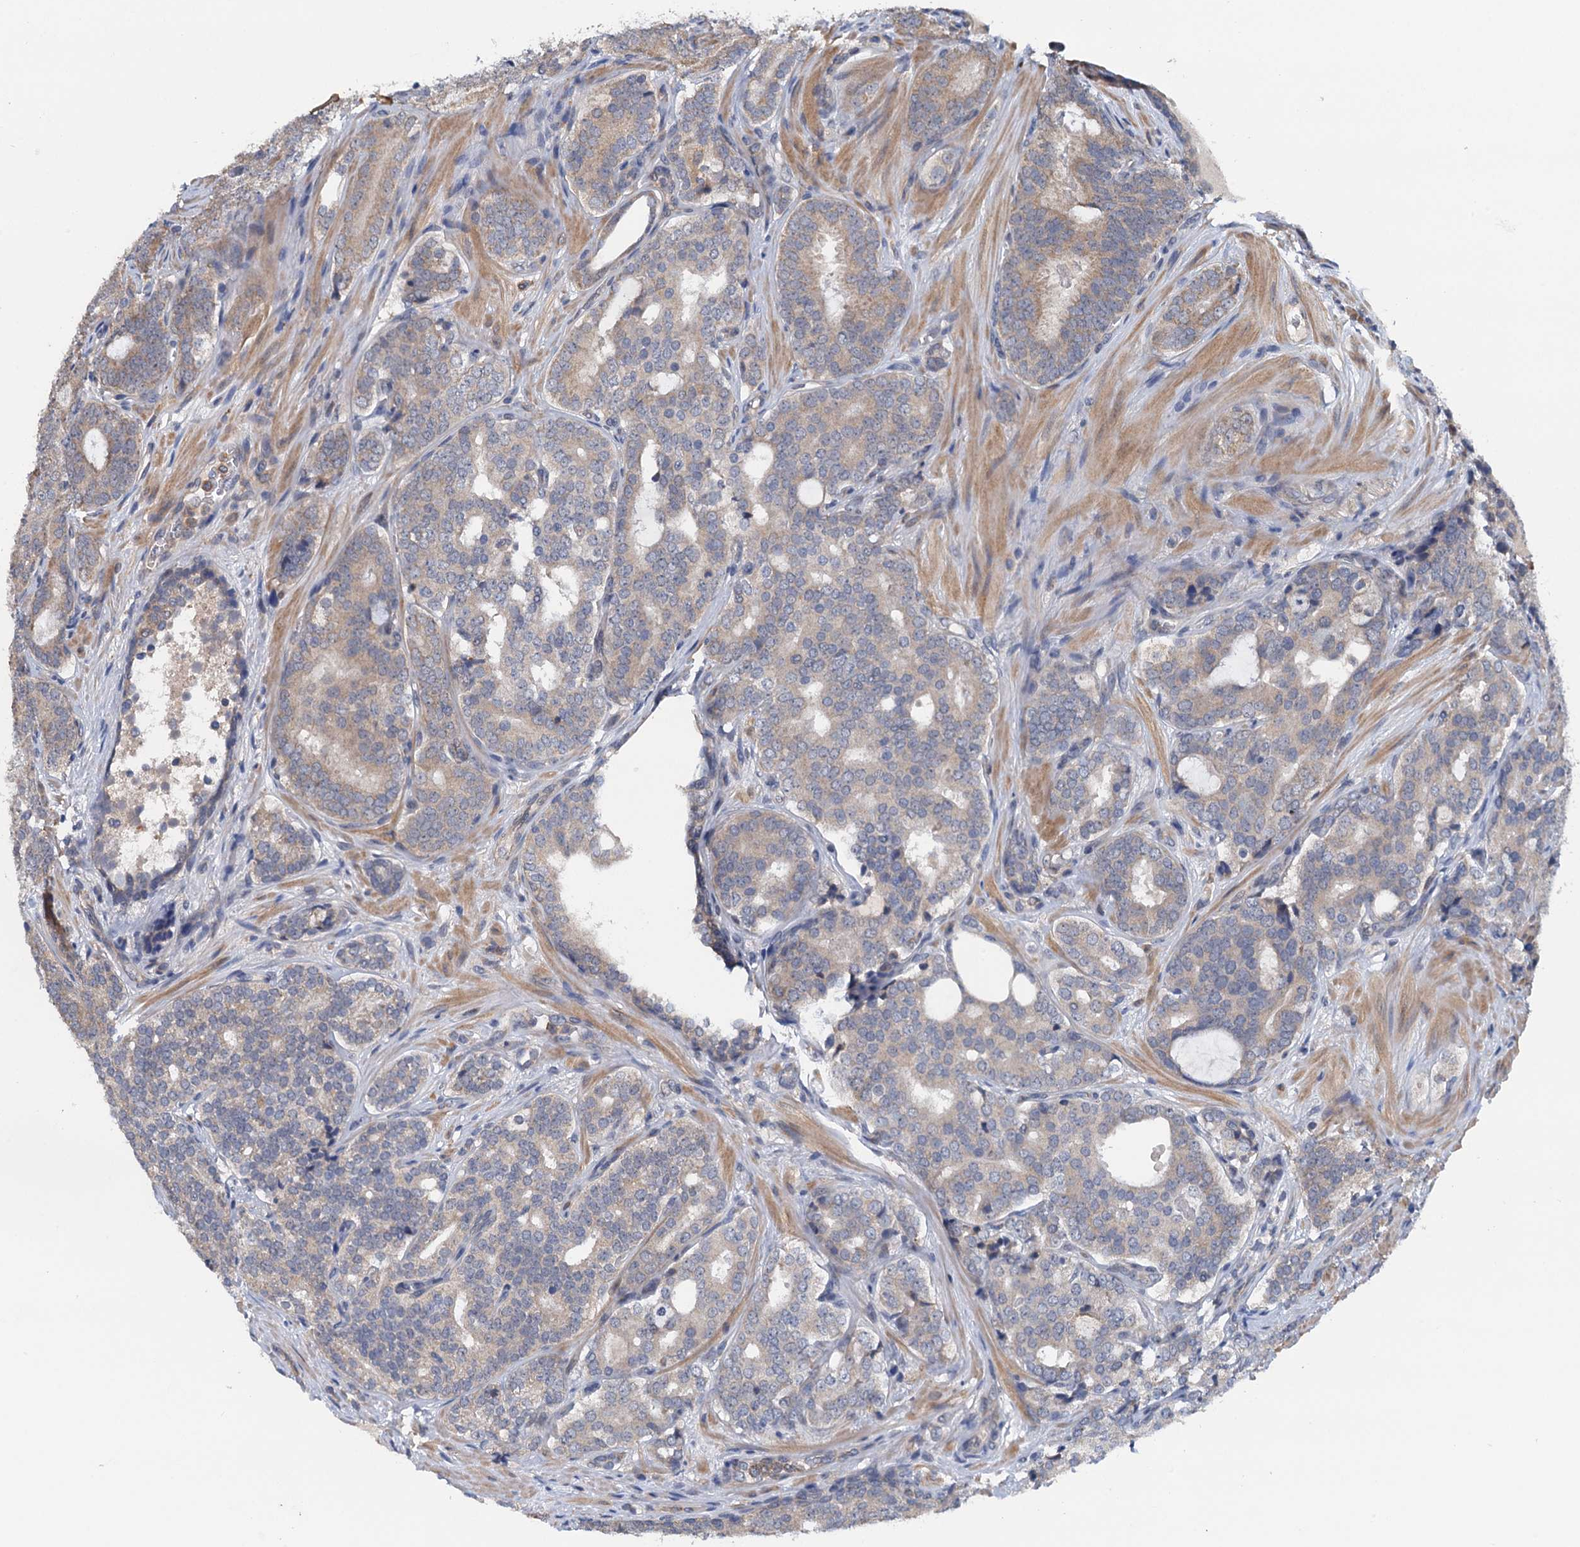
{"staining": {"intensity": "weak", "quantity": "25%-75%", "location": "cytoplasmic/membranous"}, "tissue": "prostate cancer", "cell_type": "Tumor cells", "image_type": "cancer", "snomed": [{"axis": "morphology", "description": "Adenocarcinoma, High grade"}, {"axis": "topography", "description": "Prostate"}], "caption": "A brown stain labels weak cytoplasmic/membranous expression of a protein in prostate adenocarcinoma (high-grade) tumor cells.", "gene": "ZNF606", "patient": {"sex": "male", "age": 63}}